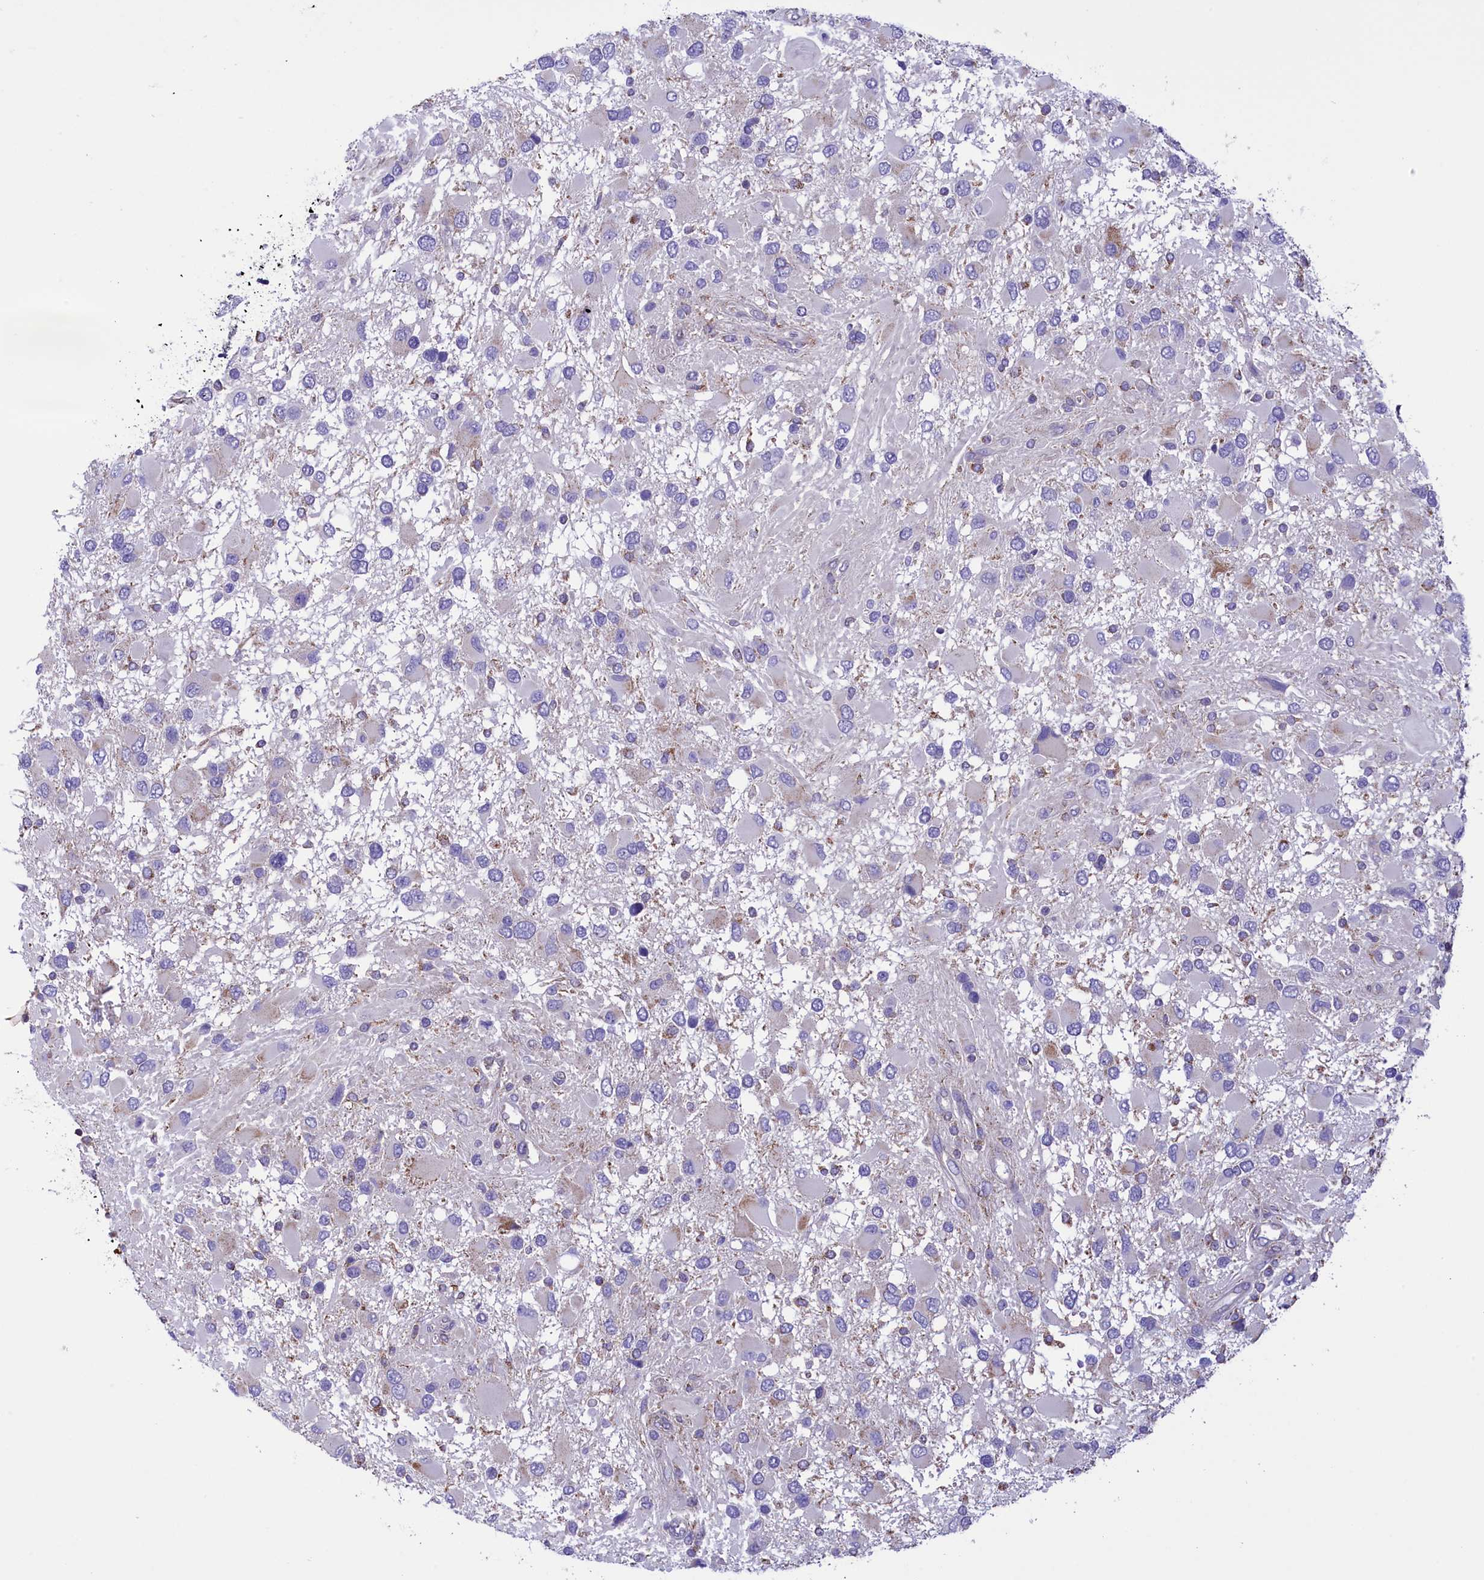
{"staining": {"intensity": "negative", "quantity": "none", "location": "none"}, "tissue": "glioma", "cell_type": "Tumor cells", "image_type": "cancer", "snomed": [{"axis": "morphology", "description": "Glioma, malignant, High grade"}, {"axis": "topography", "description": "Brain"}], "caption": "DAB immunohistochemical staining of glioma reveals no significant expression in tumor cells. Brightfield microscopy of immunohistochemistry stained with DAB (3,3'-diaminobenzidine) (brown) and hematoxylin (blue), captured at high magnification.", "gene": "CORO7-PAM16", "patient": {"sex": "male", "age": 53}}